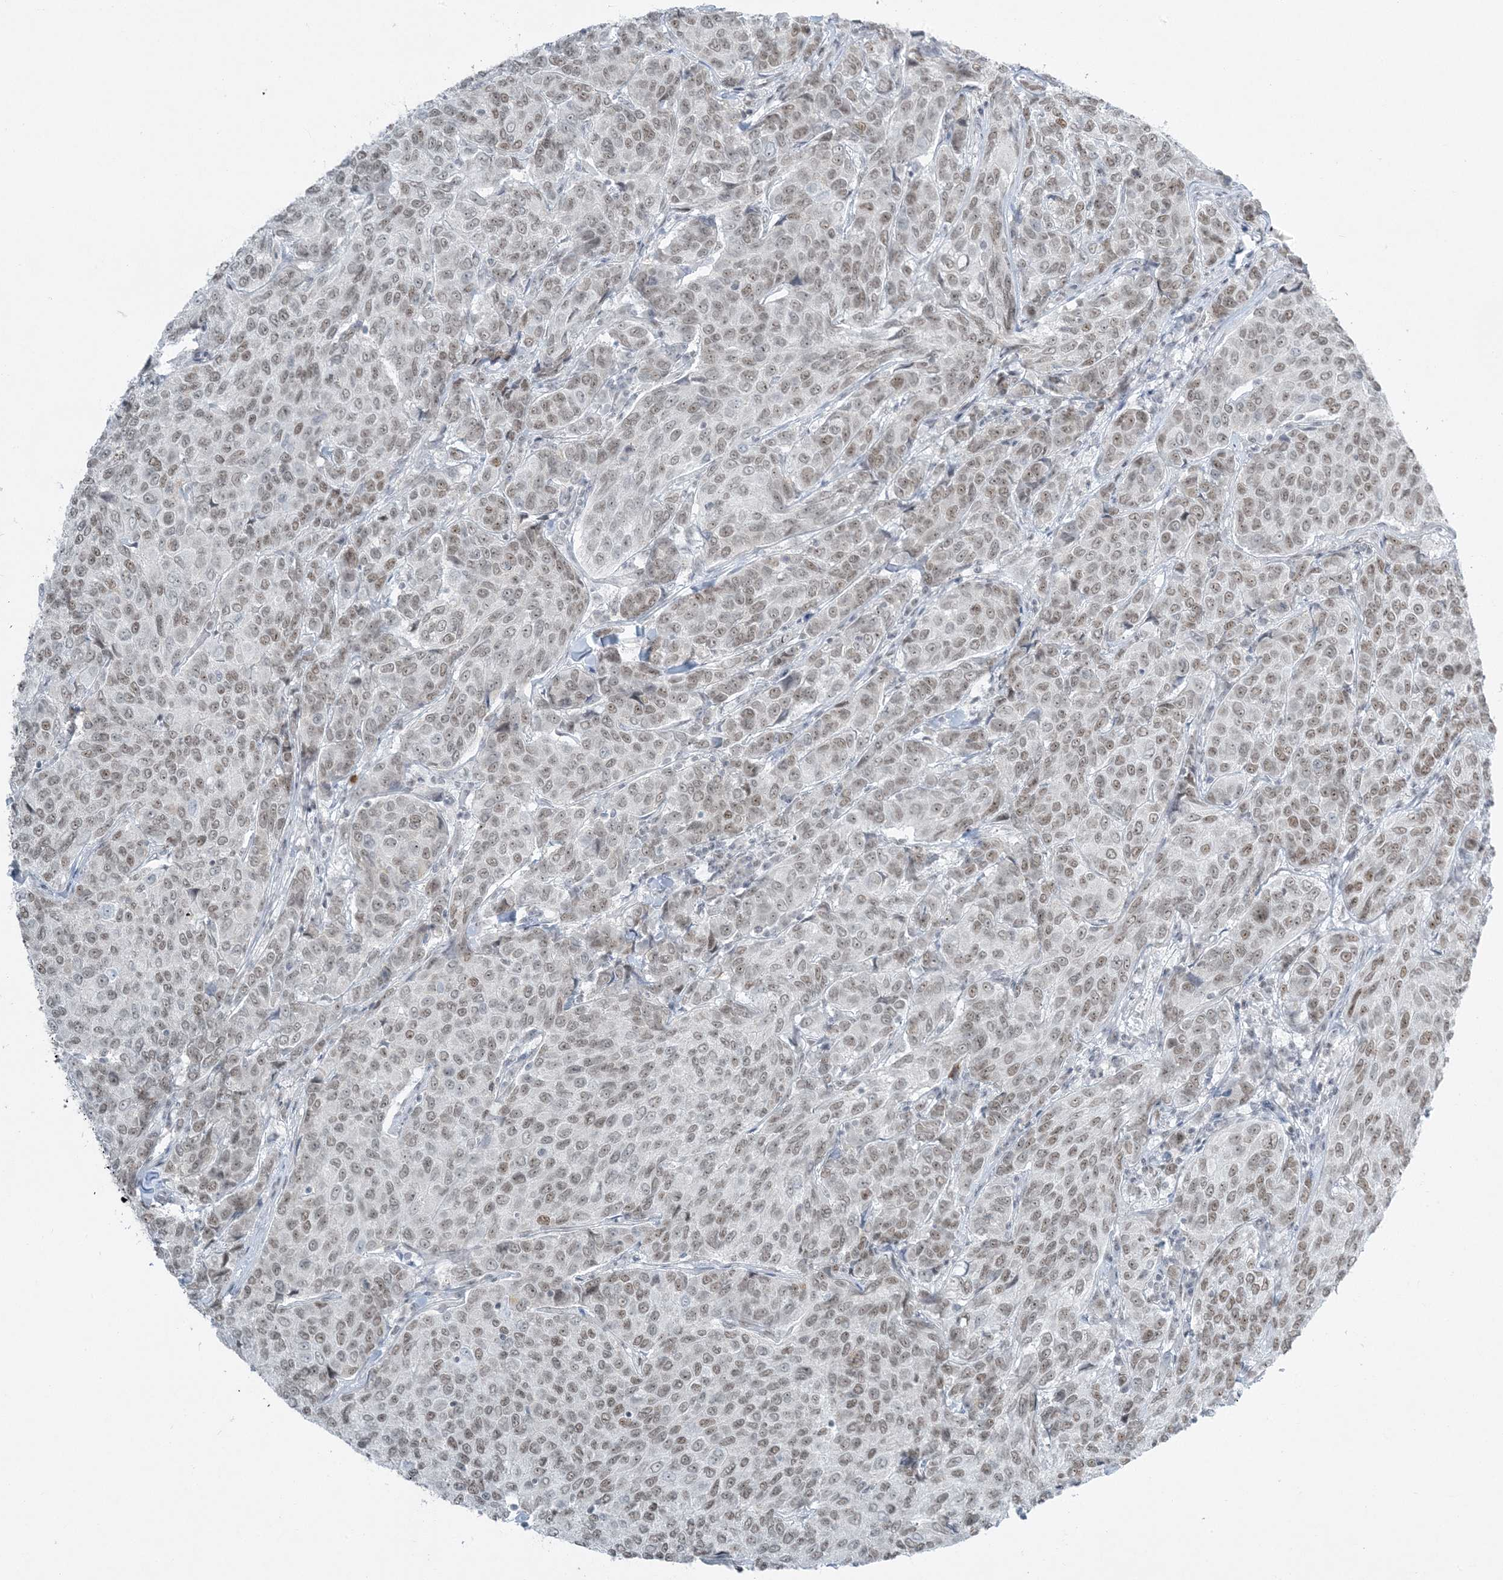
{"staining": {"intensity": "weak", "quantity": ">75%", "location": "nuclear"}, "tissue": "breast cancer", "cell_type": "Tumor cells", "image_type": "cancer", "snomed": [{"axis": "morphology", "description": "Duct carcinoma"}, {"axis": "topography", "description": "Breast"}], "caption": "This is an image of immunohistochemistry (IHC) staining of breast cancer (intraductal carcinoma), which shows weak positivity in the nuclear of tumor cells.", "gene": "ZNF787", "patient": {"sex": "female", "age": 55}}